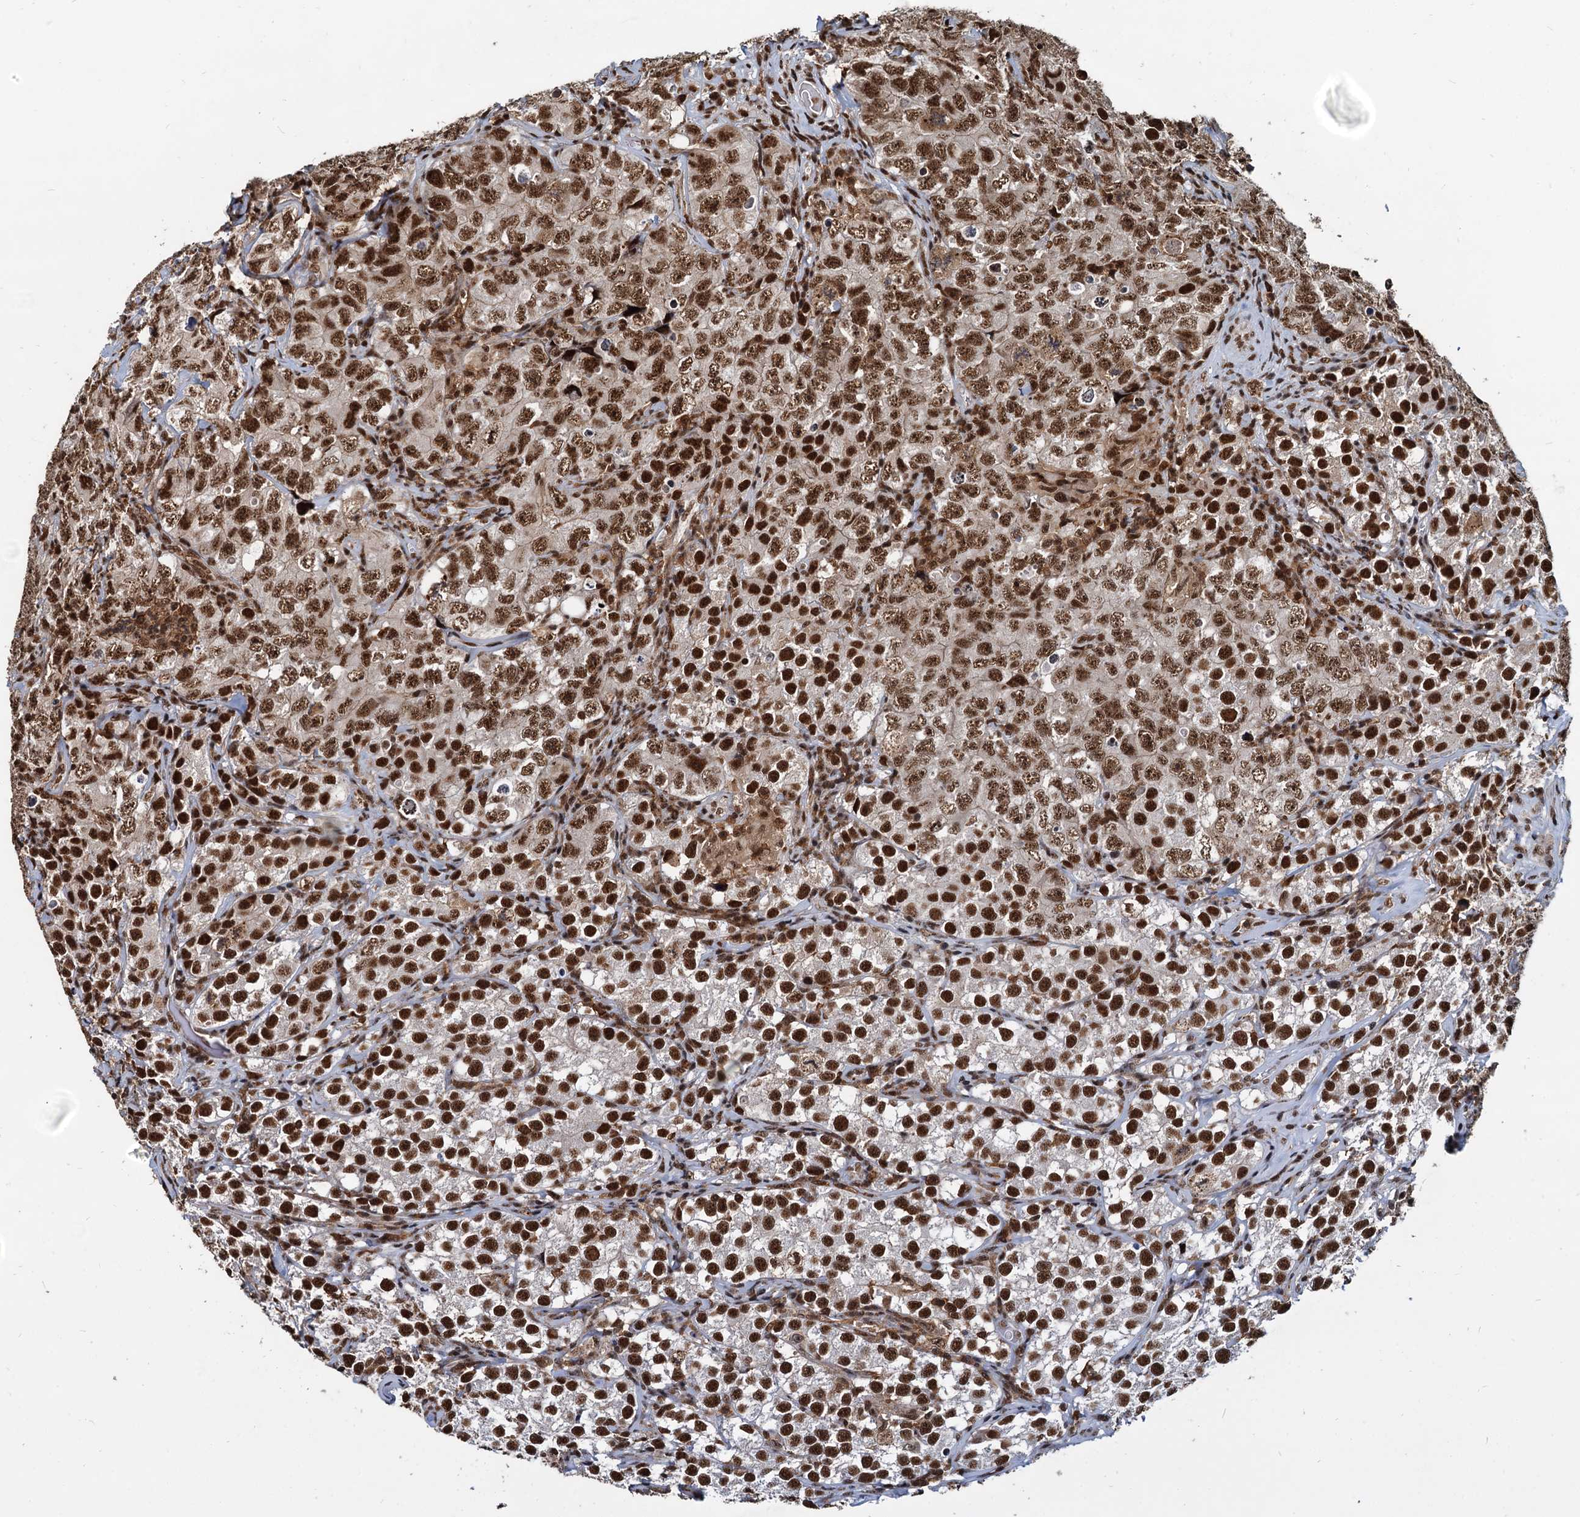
{"staining": {"intensity": "strong", "quantity": ">75%", "location": "nuclear"}, "tissue": "testis cancer", "cell_type": "Tumor cells", "image_type": "cancer", "snomed": [{"axis": "morphology", "description": "Seminoma, NOS"}, {"axis": "morphology", "description": "Carcinoma, Embryonal, NOS"}, {"axis": "topography", "description": "Testis"}], "caption": "Testis seminoma was stained to show a protein in brown. There is high levels of strong nuclear positivity in approximately >75% of tumor cells.", "gene": "RSRC2", "patient": {"sex": "male", "age": 43}}